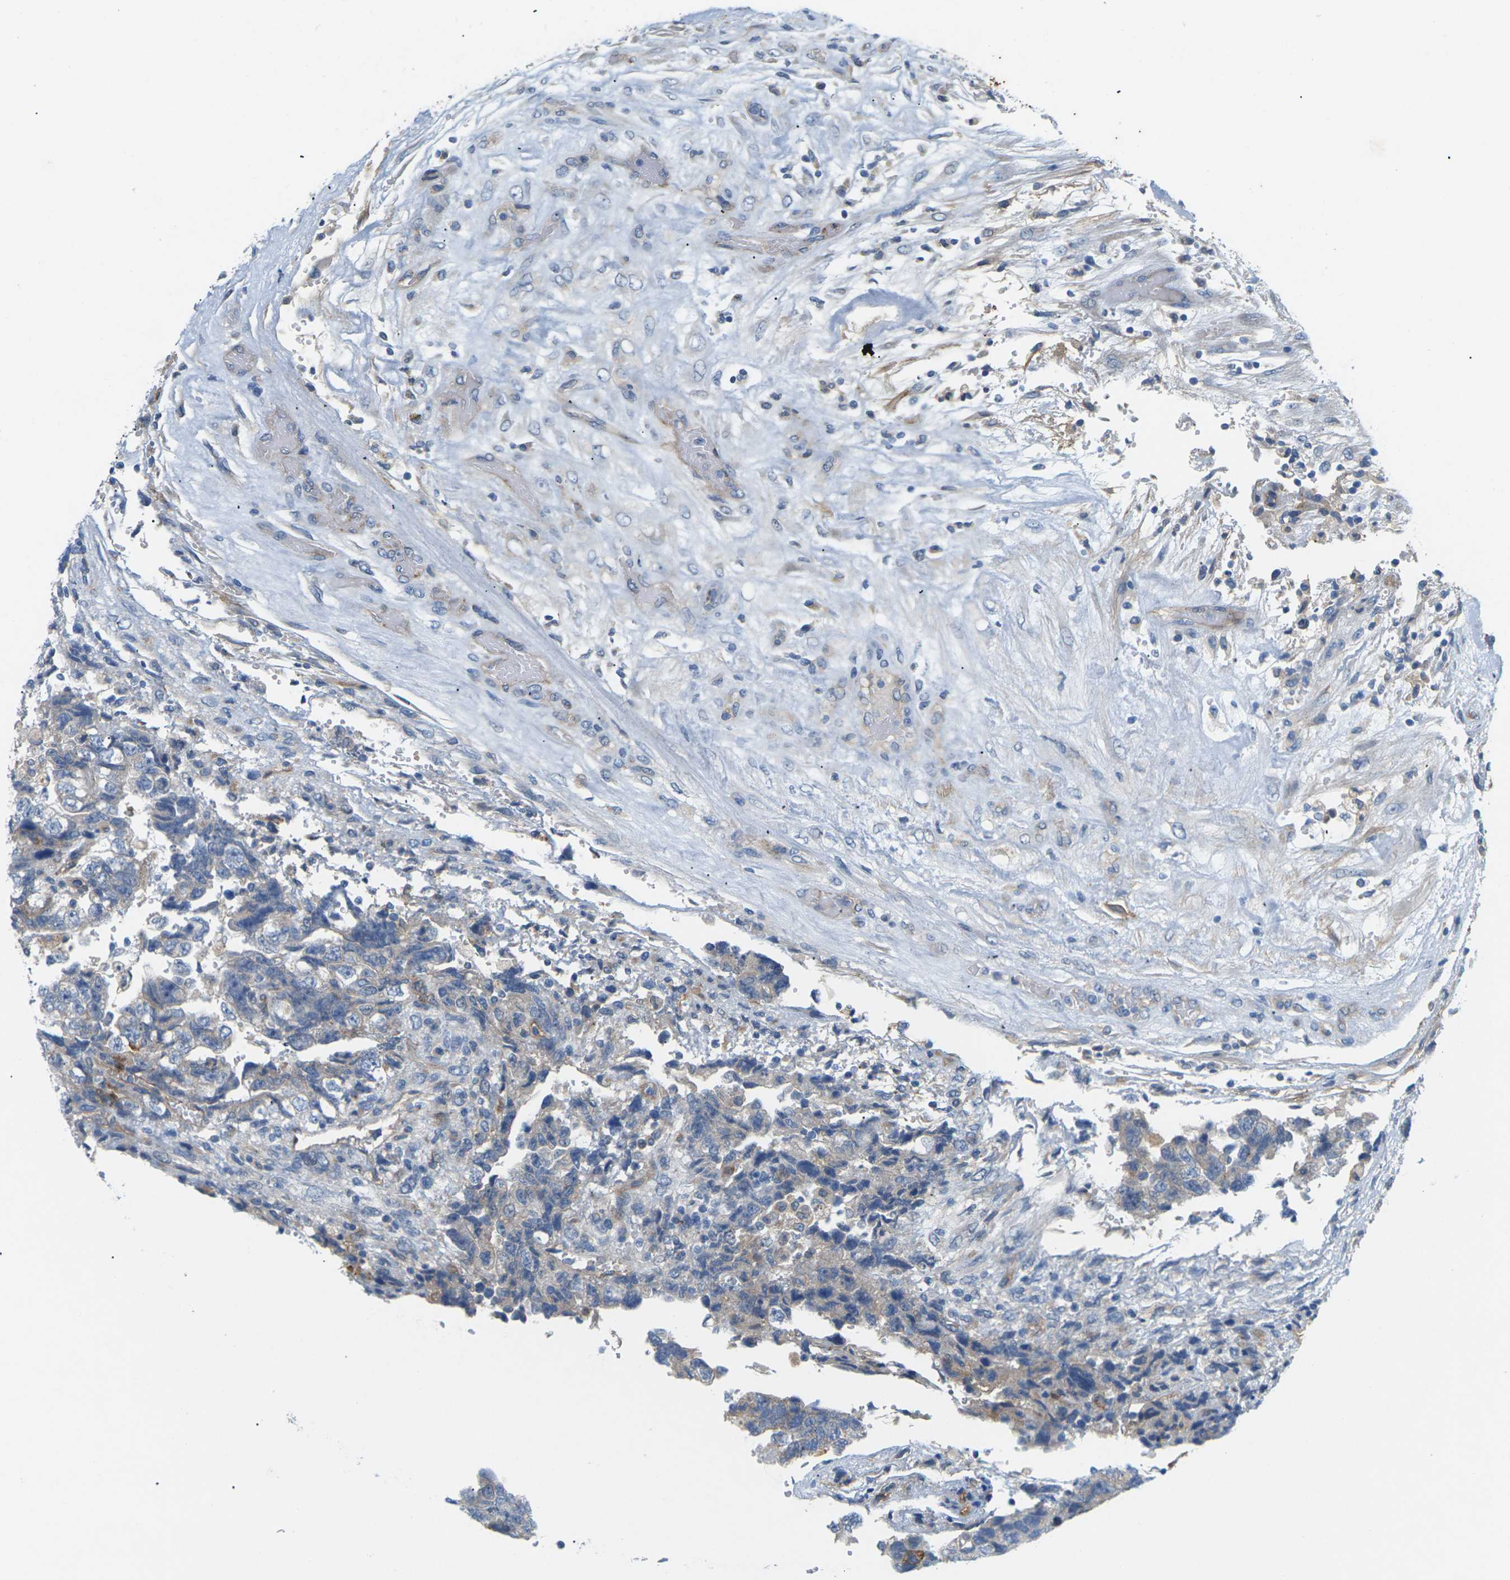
{"staining": {"intensity": "weak", "quantity": ">75%", "location": "cytoplasmic/membranous"}, "tissue": "testis cancer", "cell_type": "Tumor cells", "image_type": "cancer", "snomed": [{"axis": "morphology", "description": "Carcinoma, Embryonal, NOS"}, {"axis": "topography", "description": "Testis"}], "caption": "A high-resolution photomicrograph shows IHC staining of testis cancer, which reveals weak cytoplasmic/membranous positivity in approximately >75% of tumor cells.", "gene": "ITGA5", "patient": {"sex": "male", "age": 36}}